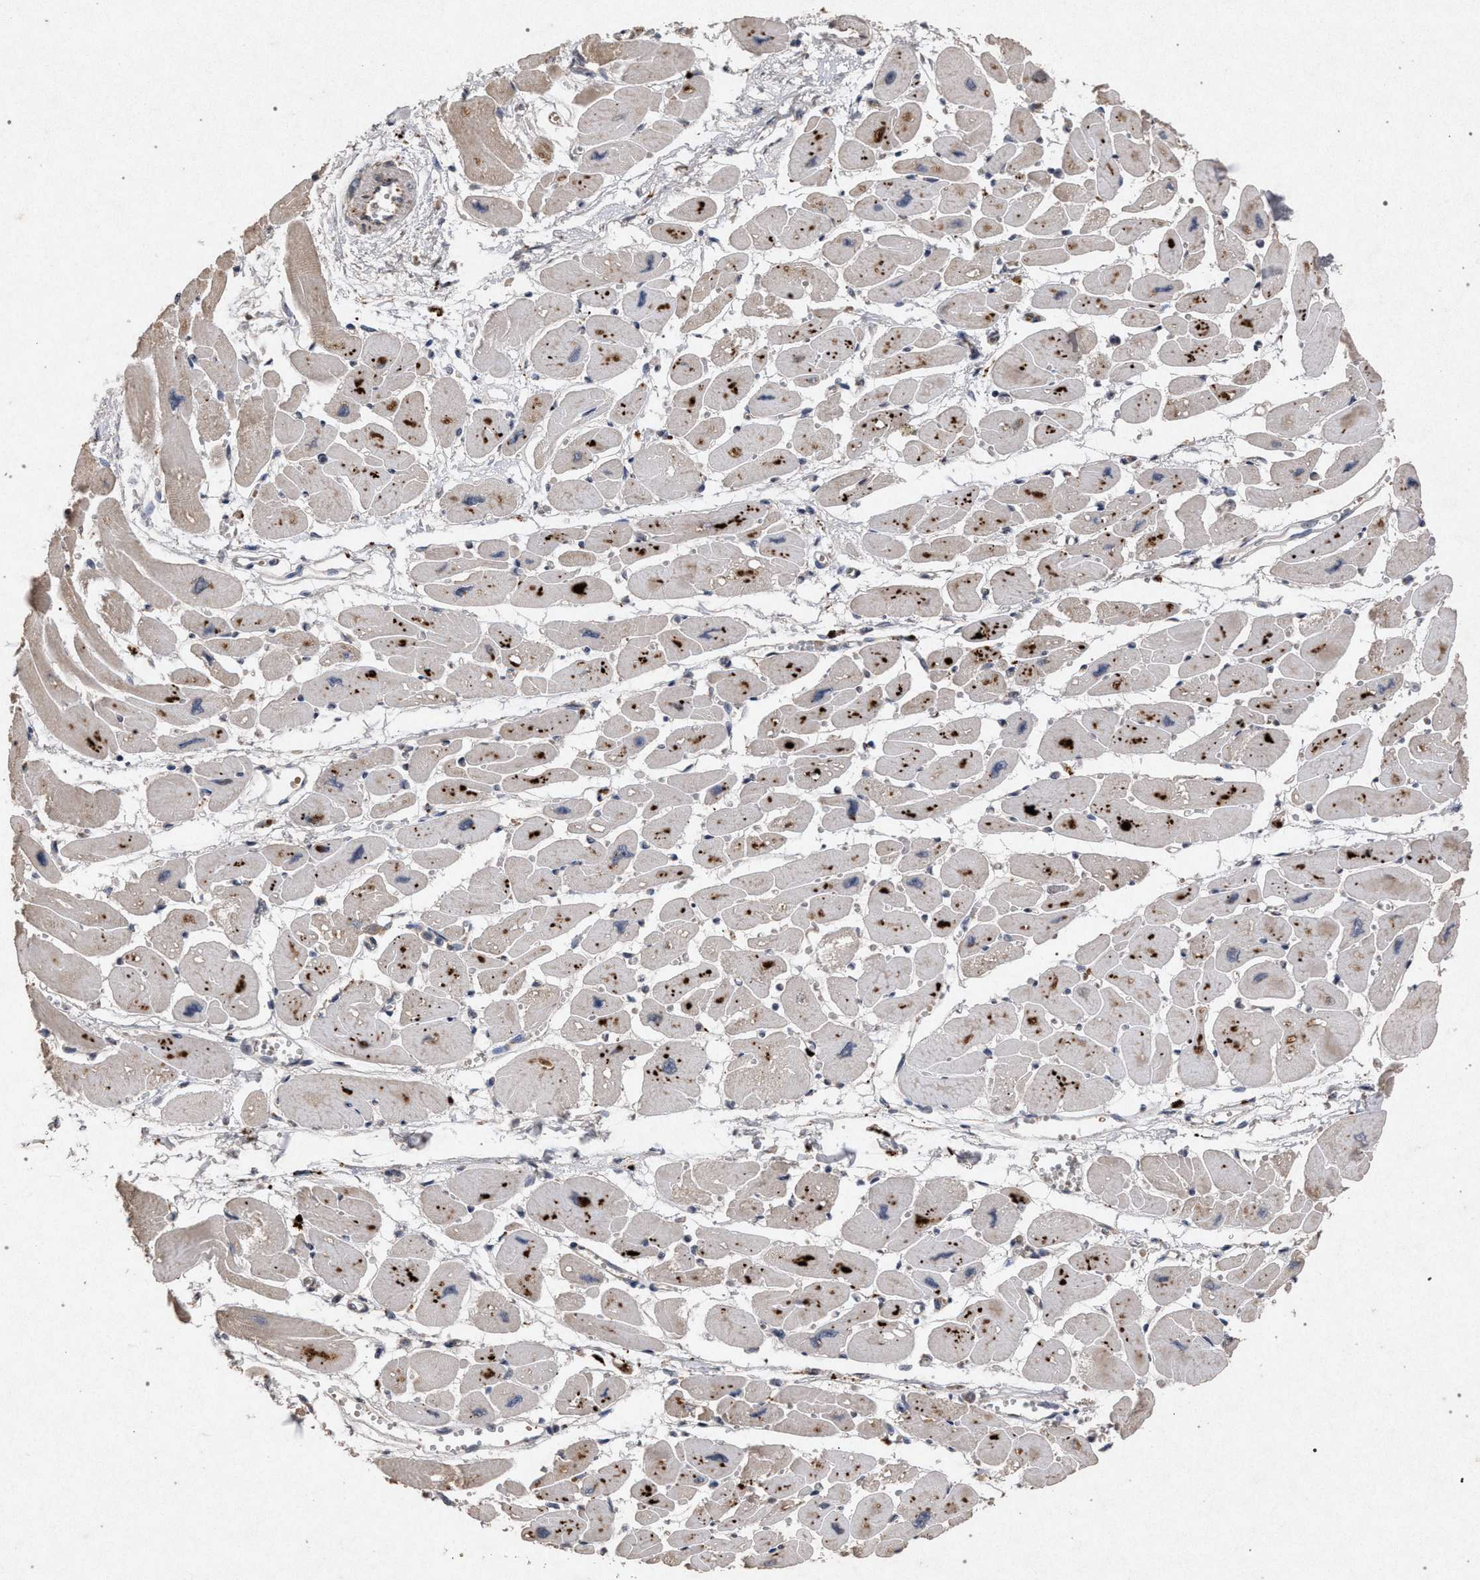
{"staining": {"intensity": "moderate", "quantity": "25%-75%", "location": "cytoplasmic/membranous"}, "tissue": "heart muscle", "cell_type": "Cardiomyocytes", "image_type": "normal", "snomed": [{"axis": "morphology", "description": "Normal tissue, NOS"}, {"axis": "topography", "description": "Heart"}], "caption": "IHC of unremarkable human heart muscle exhibits medium levels of moderate cytoplasmic/membranous expression in approximately 25%-75% of cardiomyocytes. (DAB (3,3'-diaminobenzidine) IHC with brightfield microscopy, high magnification).", "gene": "PKD2L1", "patient": {"sex": "female", "age": 54}}